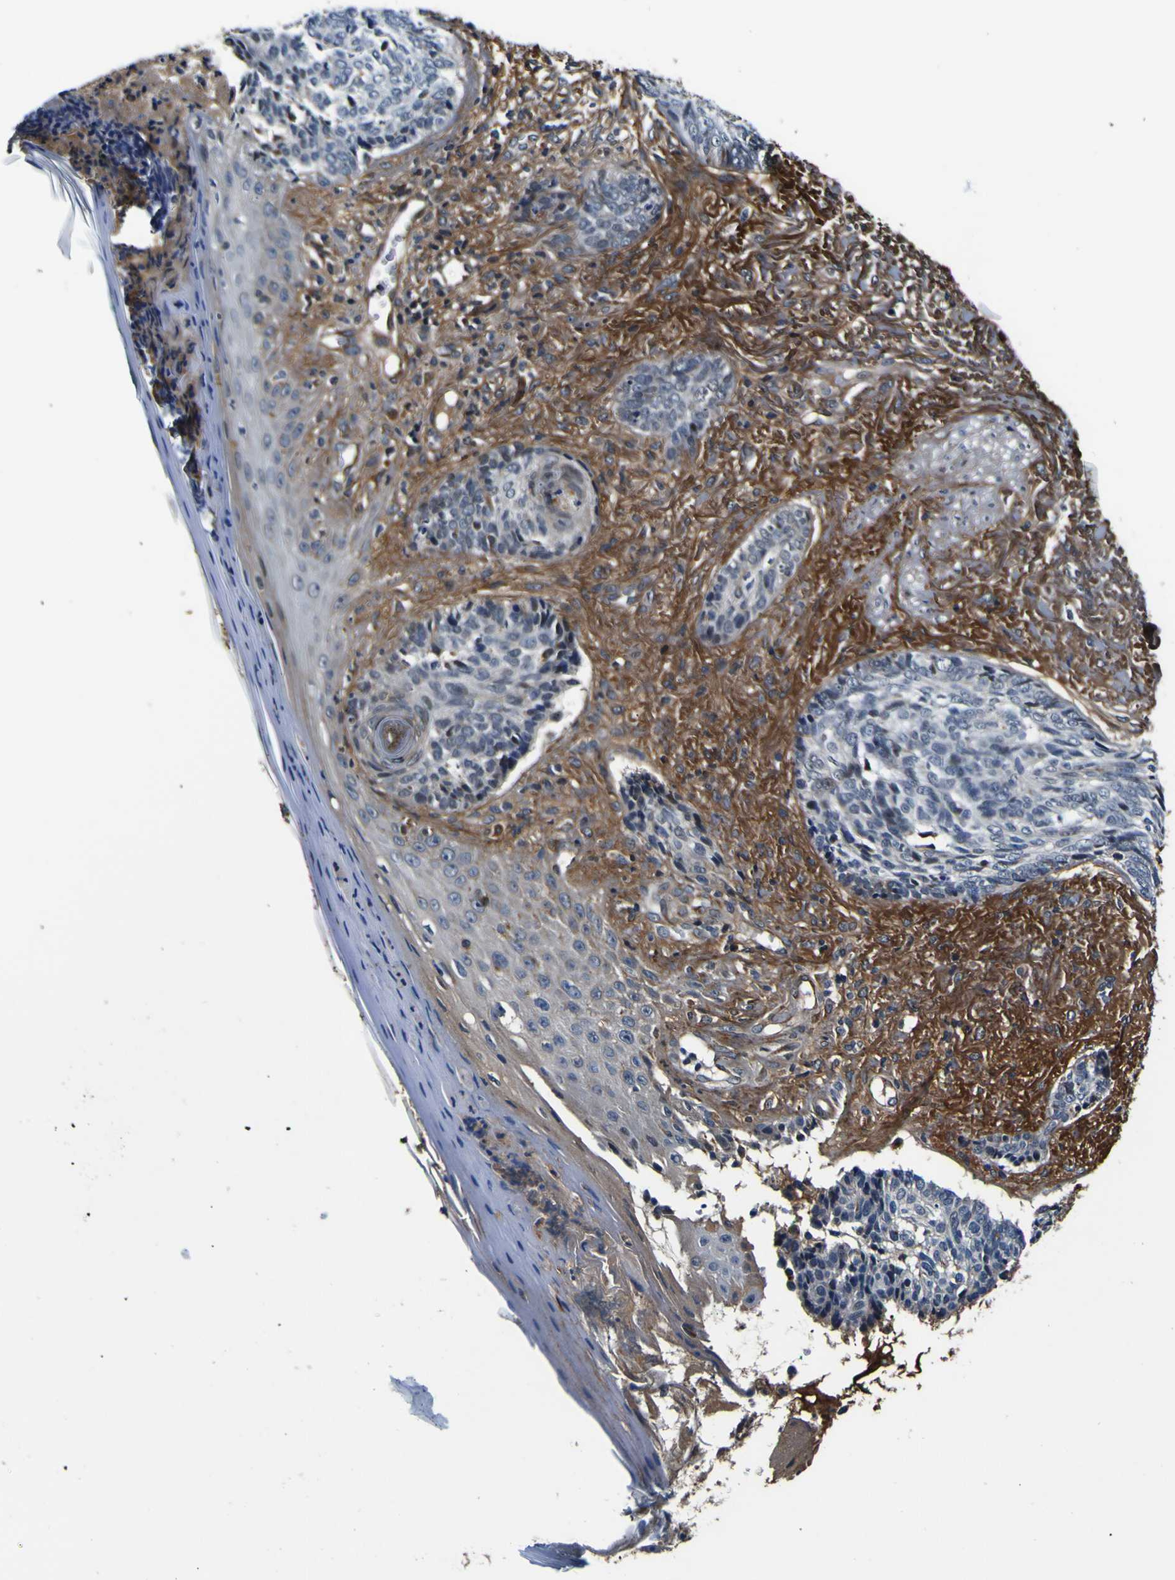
{"staining": {"intensity": "negative", "quantity": "none", "location": "none"}, "tissue": "skin cancer", "cell_type": "Tumor cells", "image_type": "cancer", "snomed": [{"axis": "morphology", "description": "Basal cell carcinoma"}, {"axis": "topography", "description": "Skin"}], "caption": "This micrograph is of skin basal cell carcinoma stained with immunohistochemistry (IHC) to label a protein in brown with the nuclei are counter-stained blue. There is no positivity in tumor cells. (DAB (3,3'-diaminobenzidine) immunohistochemistry visualized using brightfield microscopy, high magnification).", "gene": "POSTN", "patient": {"sex": "male", "age": 43}}